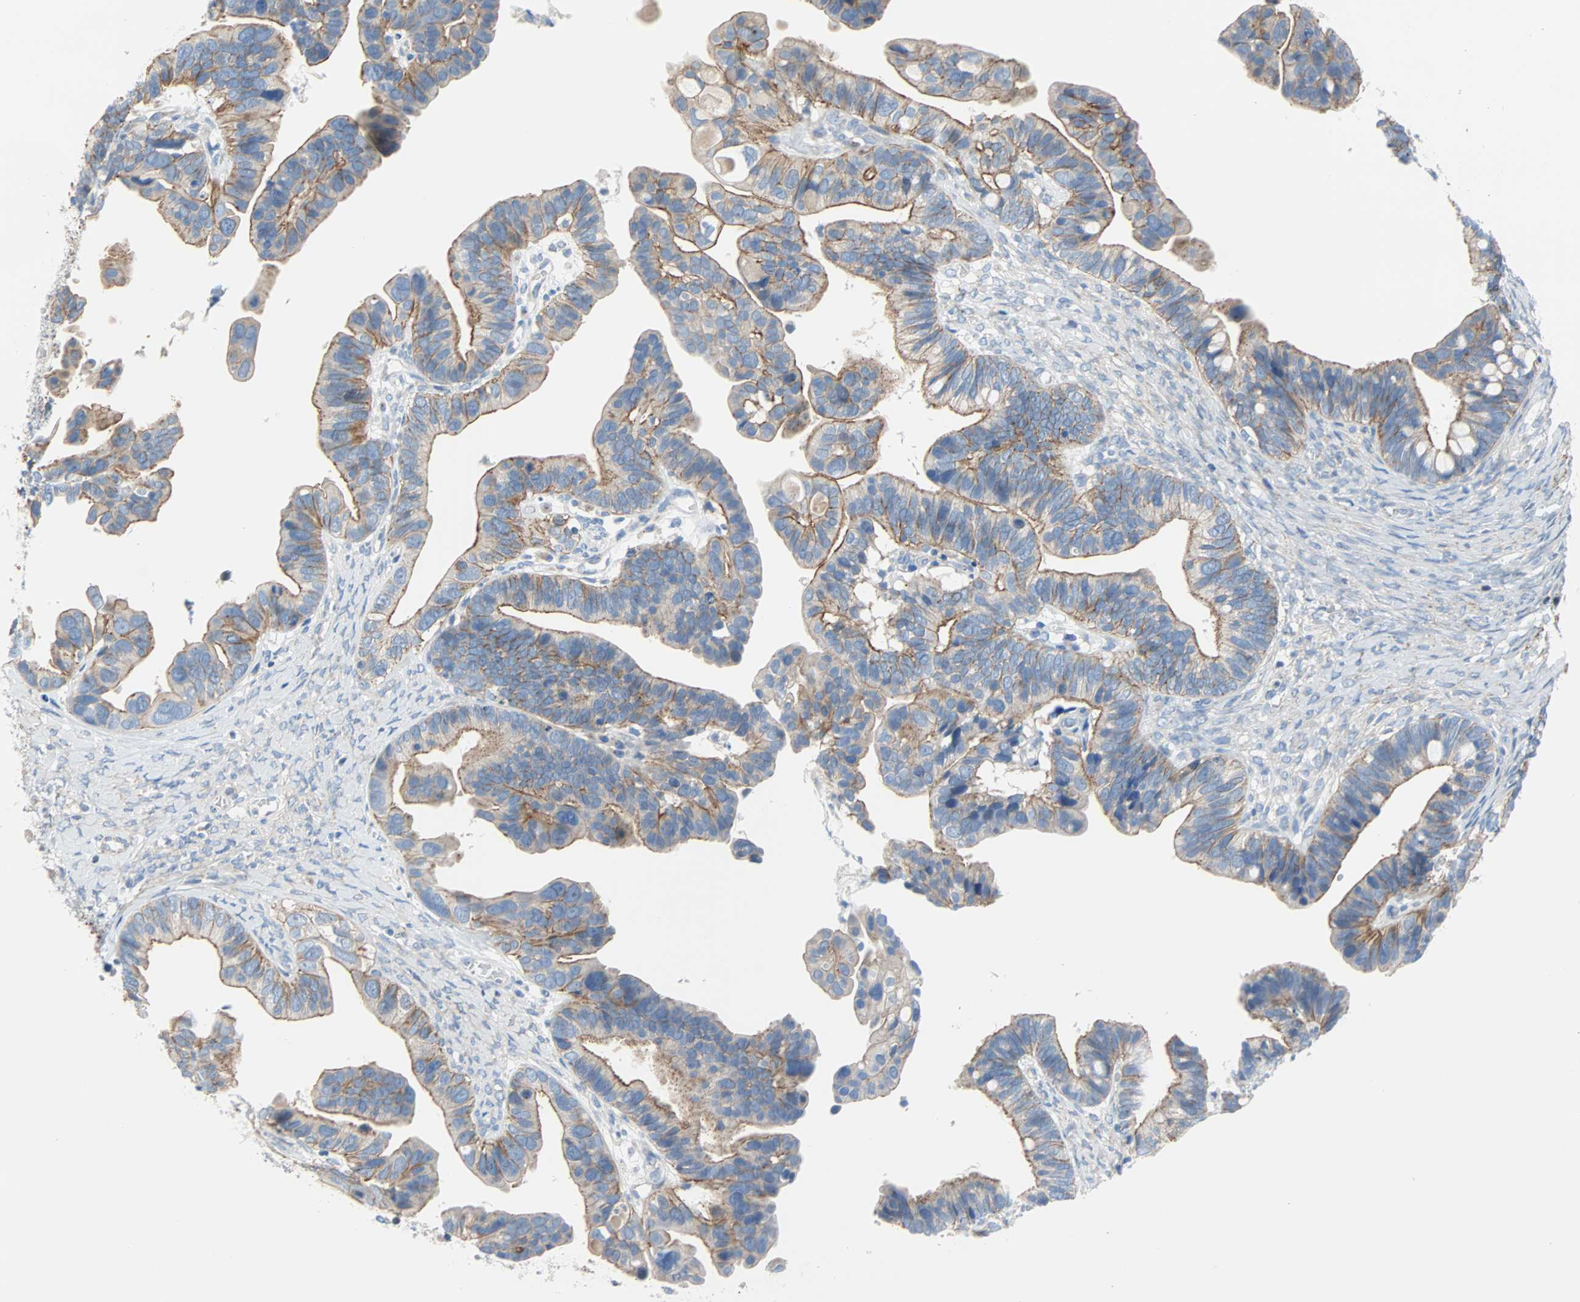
{"staining": {"intensity": "moderate", "quantity": ">75%", "location": "cytoplasmic/membranous"}, "tissue": "ovarian cancer", "cell_type": "Tumor cells", "image_type": "cancer", "snomed": [{"axis": "morphology", "description": "Cystadenocarcinoma, serous, NOS"}, {"axis": "topography", "description": "Ovary"}], "caption": "This is a photomicrograph of IHC staining of ovarian serous cystadenocarcinoma, which shows moderate expression in the cytoplasmic/membranous of tumor cells.", "gene": "PDPN", "patient": {"sex": "female", "age": 56}}